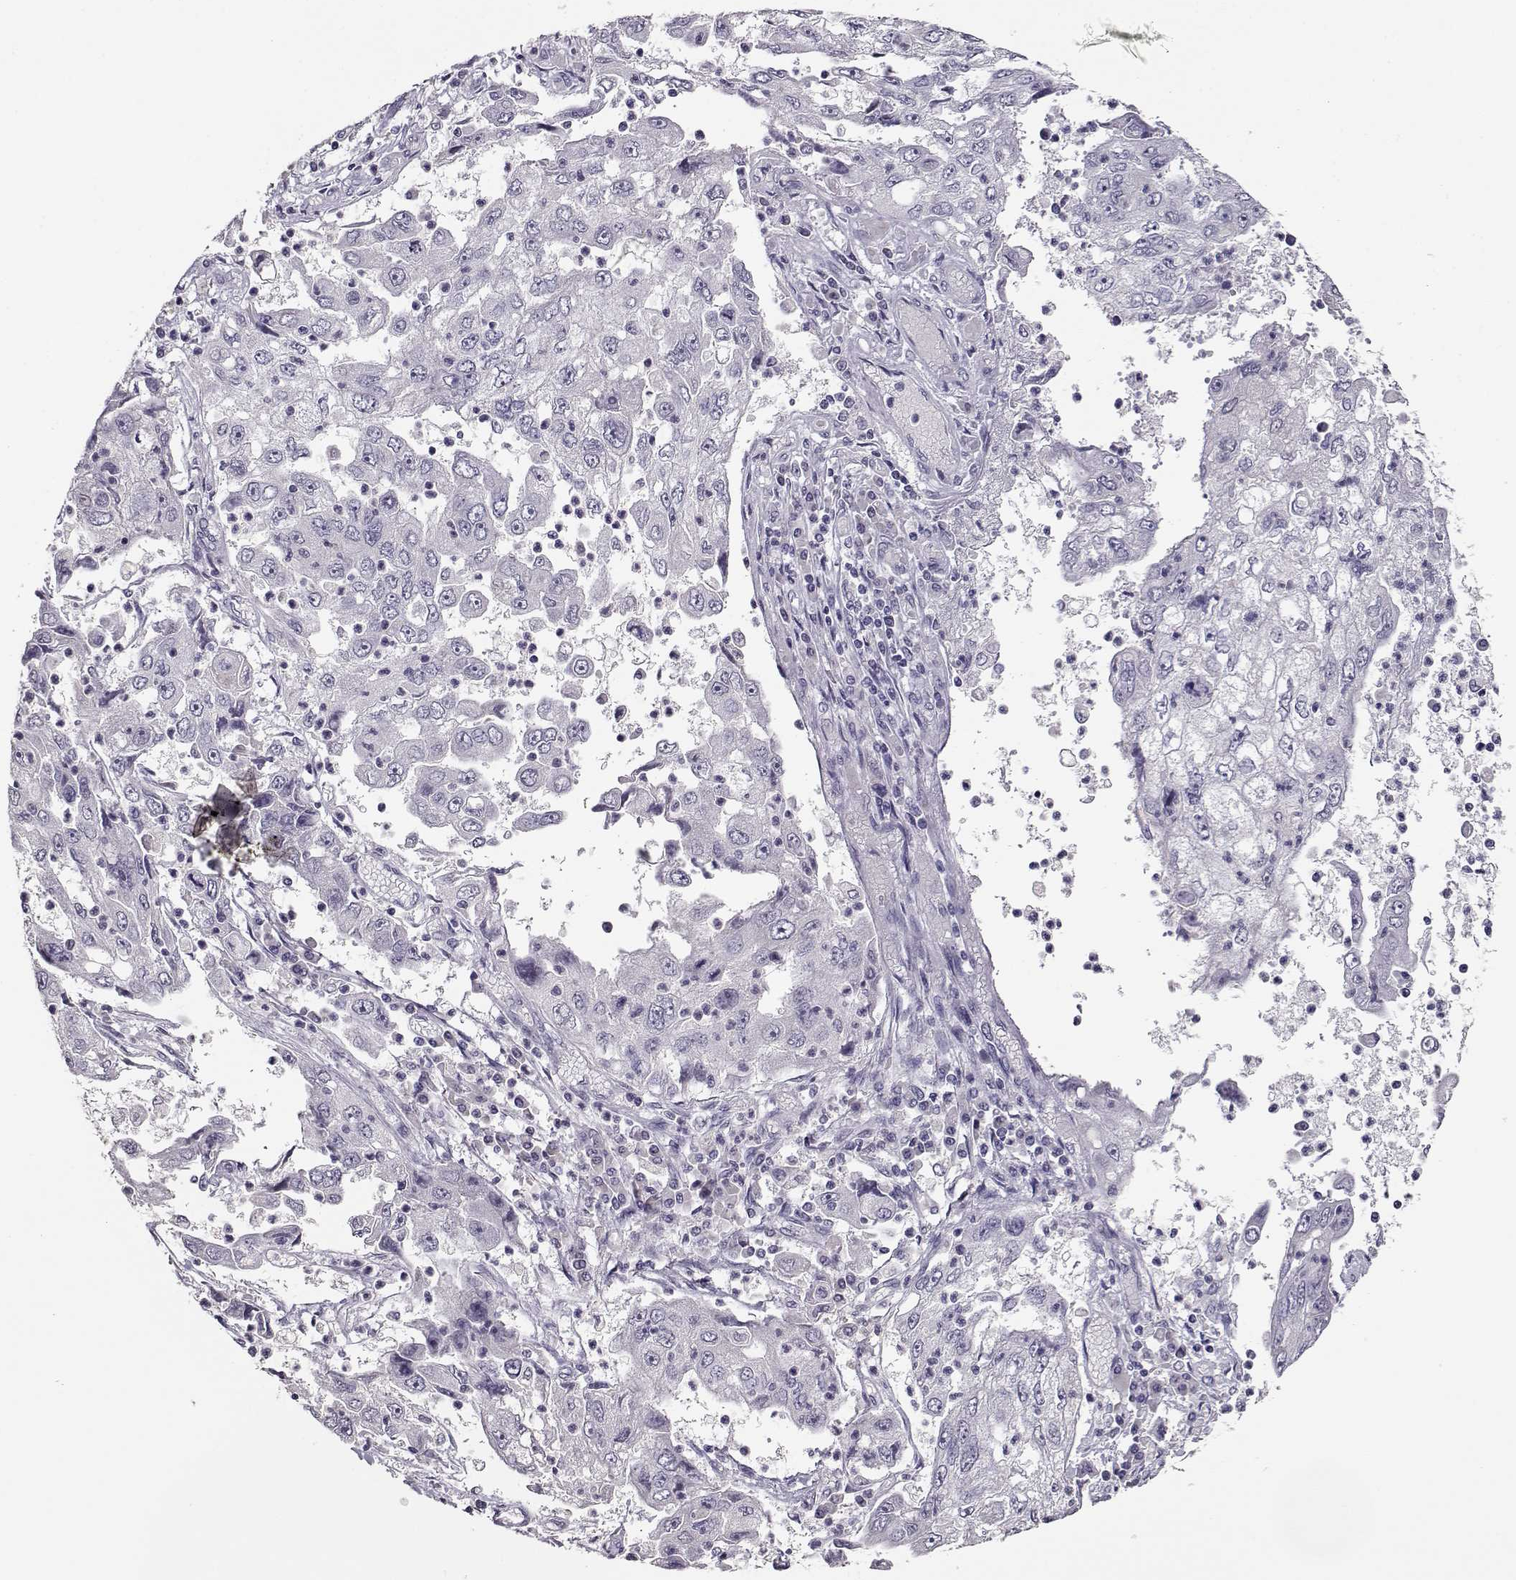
{"staining": {"intensity": "negative", "quantity": "none", "location": "none"}, "tissue": "cervical cancer", "cell_type": "Tumor cells", "image_type": "cancer", "snomed": [{"axis": "morphology", "description": "Squamous cell carcinoma, NOS"}, {"axis": "topography", "description": "Cervix"}], "caption": "Tumor cells show no significant protein positivity in cervical squamous cell carcinoma.", "gene": "RHOXF2", "patient": {"sex": "female", "age": 36}}